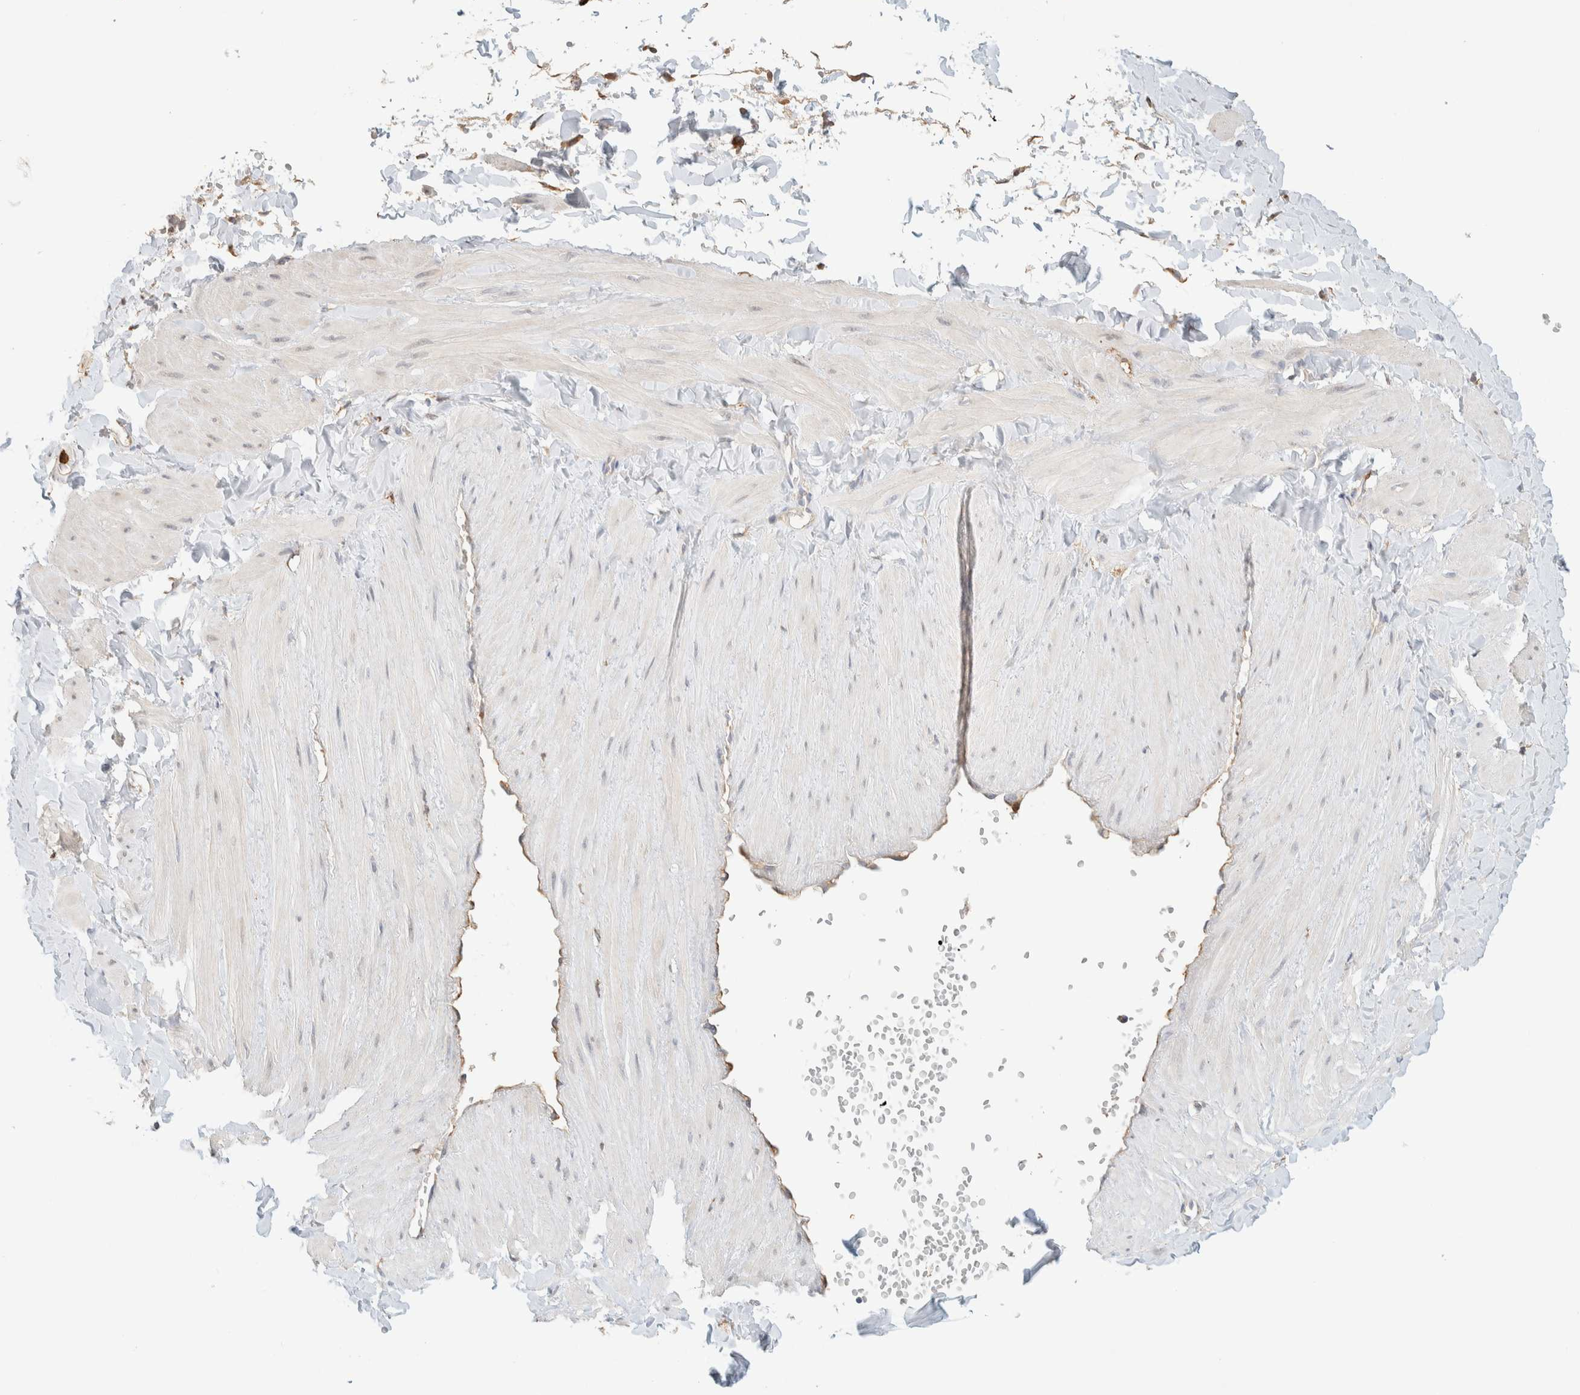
{"staining": {"intensity": "moderate", "quantity": ">75%", "location": "cytoplasmic/membranous"}, "tissue": "soft tissue", "cell_type": "Fibroblasts", "image_type": "normal", "snomed": [{"axis": "morphology", "description": "Normal tissue, NOS"}, {"axis": "topography", "description": "Adipose tissue"}, {"axis": "topography", "description": "Vascular tissue"}, {"axis": "topography", "description": "Peripheral nerve tissue"}], "caption": "Immunohistochemical staining of normal soft tissue displays medium levels of moderate cytoplasmic/membranous positivity in approximately >75% of fibroblasts.", "gene": "TTC3", "patient": {"sex": "male", "age": 25}}